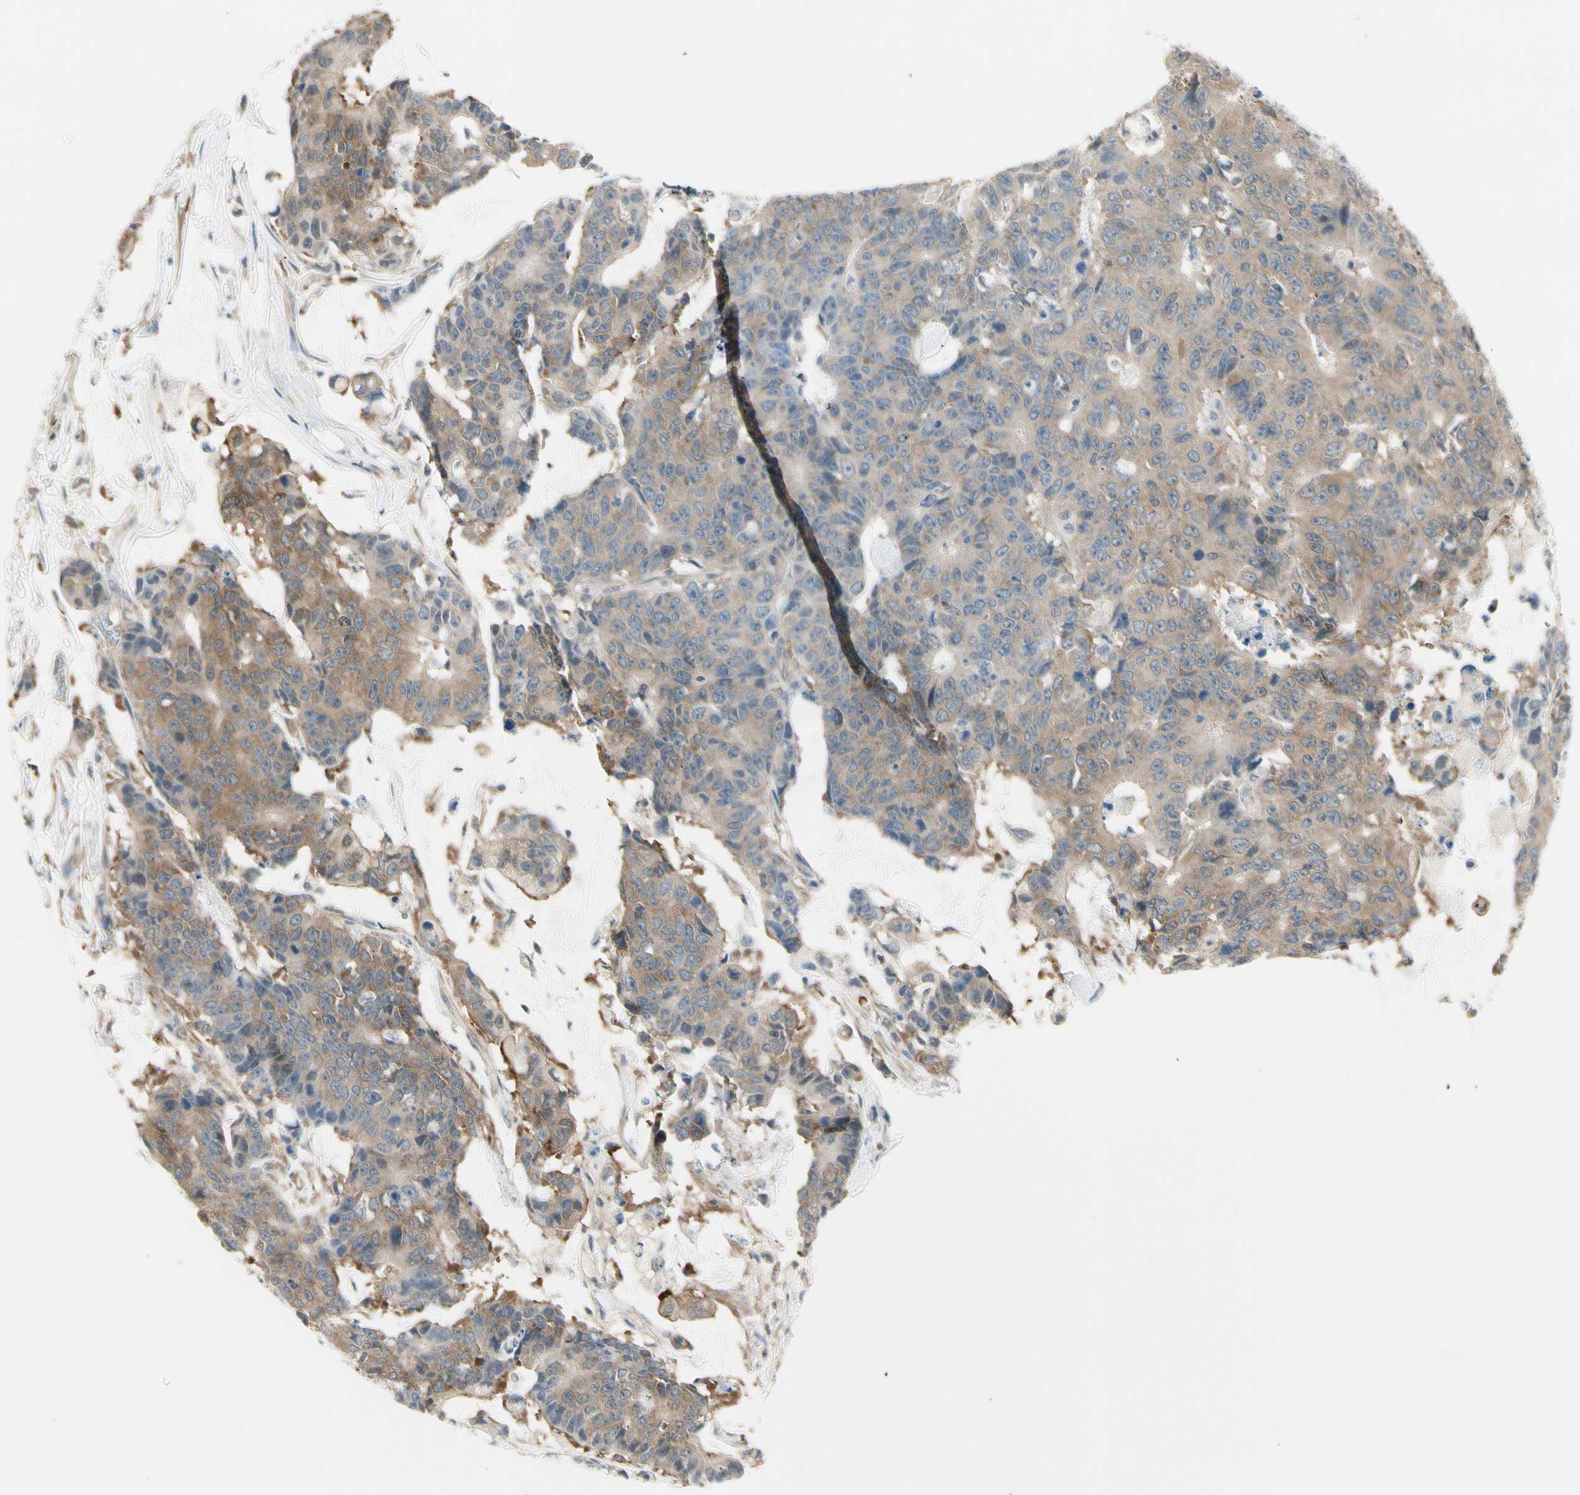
{"staining": {"intensity": "weak", "quantity": ">75%", "location": "cytoplasmic/membranous"}, "tissue": "colorectal cancer", "cell_type": "Tumor cells", "image_type": "cancer", "snomed": [{"axis": "morphology", "description": "Adenocarcinoma, NOS"}, {"axis": "topography", "description": "Colon"}], "caption": "Immunohistochemistry (IHC) histopathology image of neoplastic tissue: human colorectal cancer stained using IHC exhibits low levels of weak protein expression localized specifically in the cytoplasmic/membranous of tumor cells, appearing as a cytoplasmic/membranous brown color.", "gene": "OXSR1", "patient": {"sex": "female", "age": 86}}